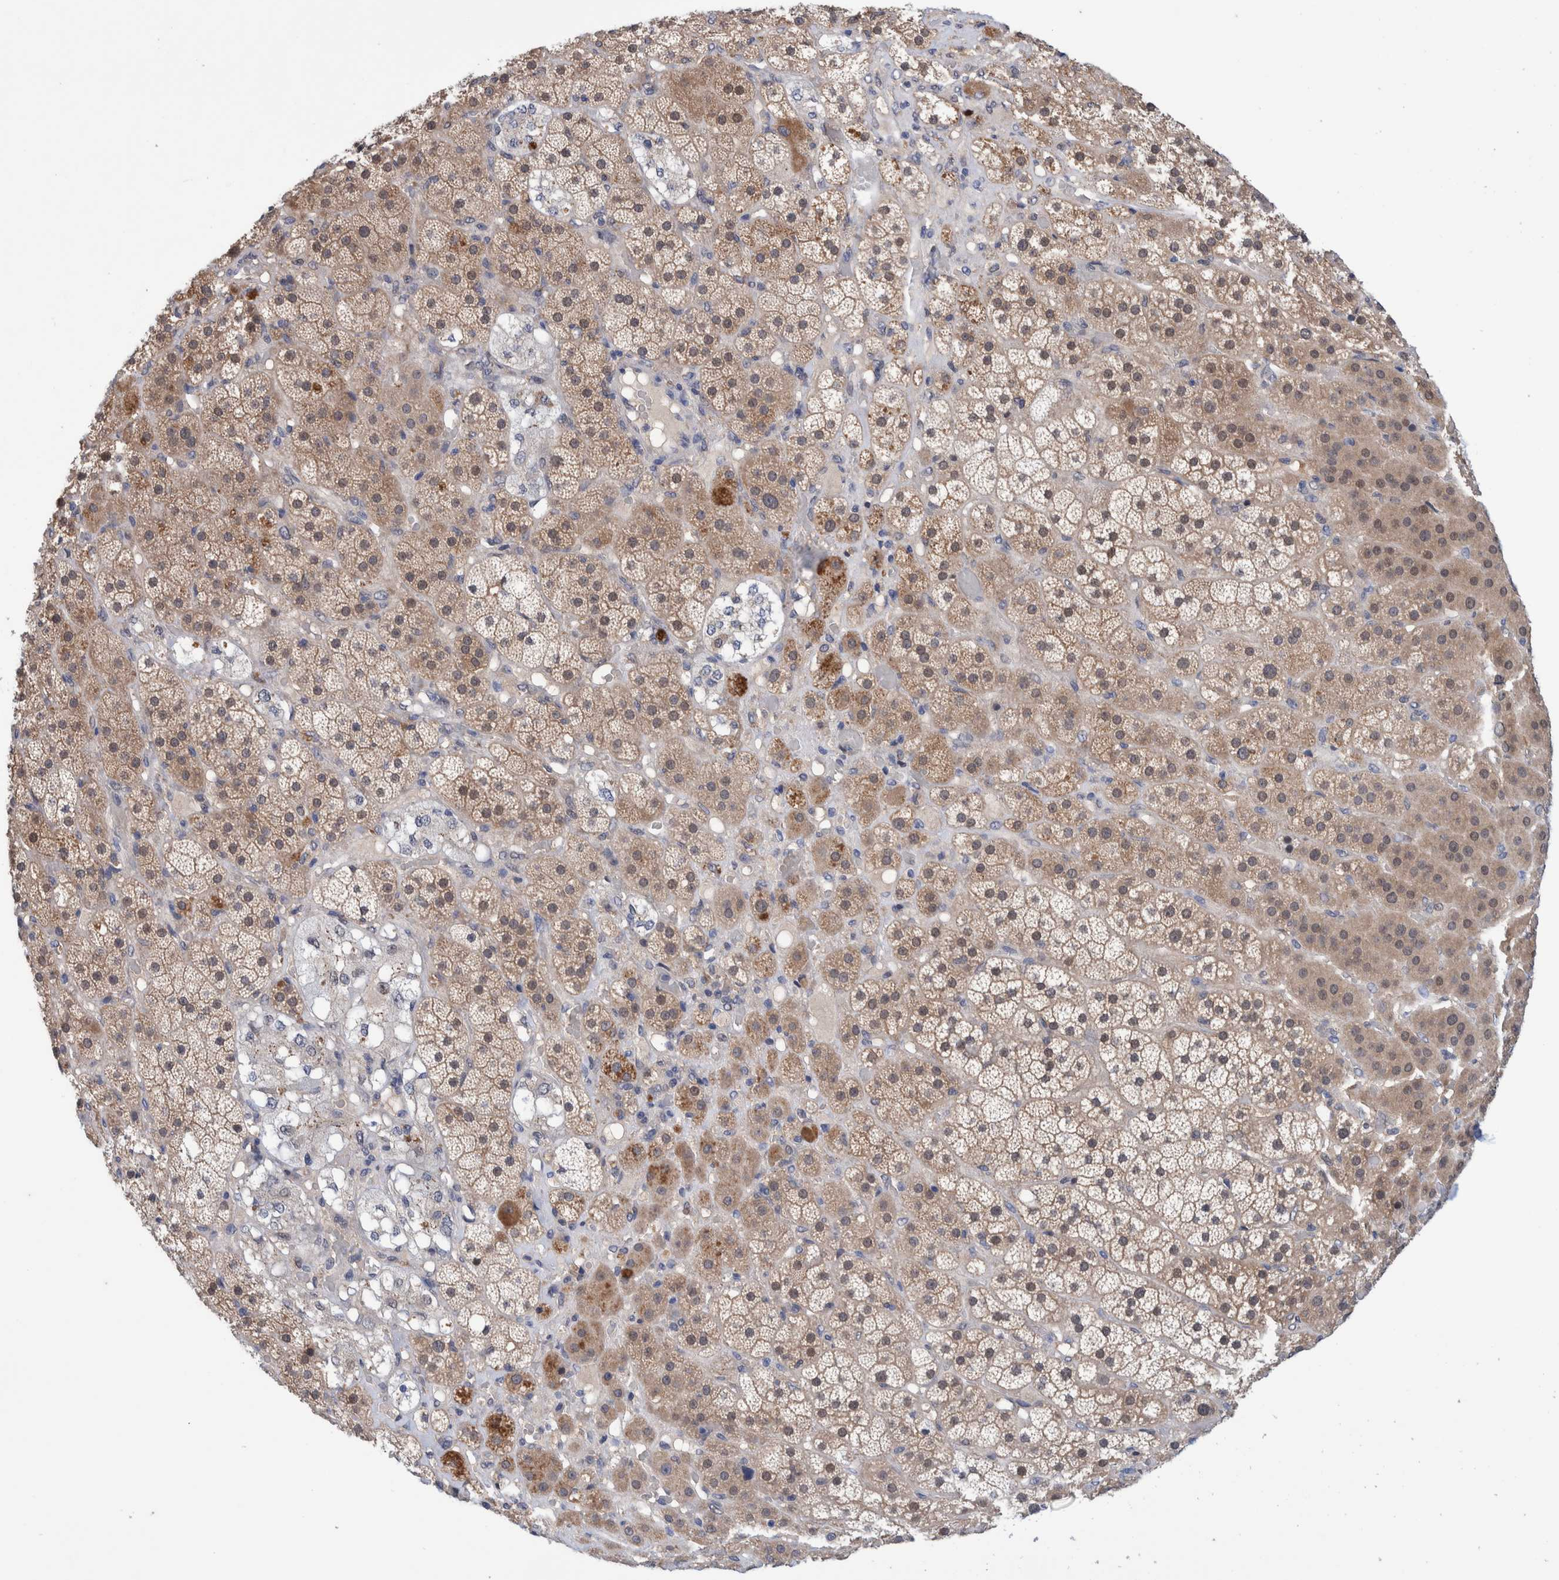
{"staining": {"intensity": "moderate", "quantity": ">75%", "location": "cytoplasmic/membranous"}, "tissue": "adrenal gland", "cell_type": "Glandular cells", "image_type": "normal", "snomed": [{"axis": "morphology", "description": "Normal tissue, NOS"}, {"axis": "topography", "description": "Adrenal gland"}], "caption": "A medium amount of moderate cytoplasmic/membranous staining is seen in approximately >75% of glandular cells in unremarkable adrenal gland. (DAB IHC, brown staining for protein, blue staining for nuclei).", "gene": "PFAS", "patient": {"sex": "male", "age": 57}}